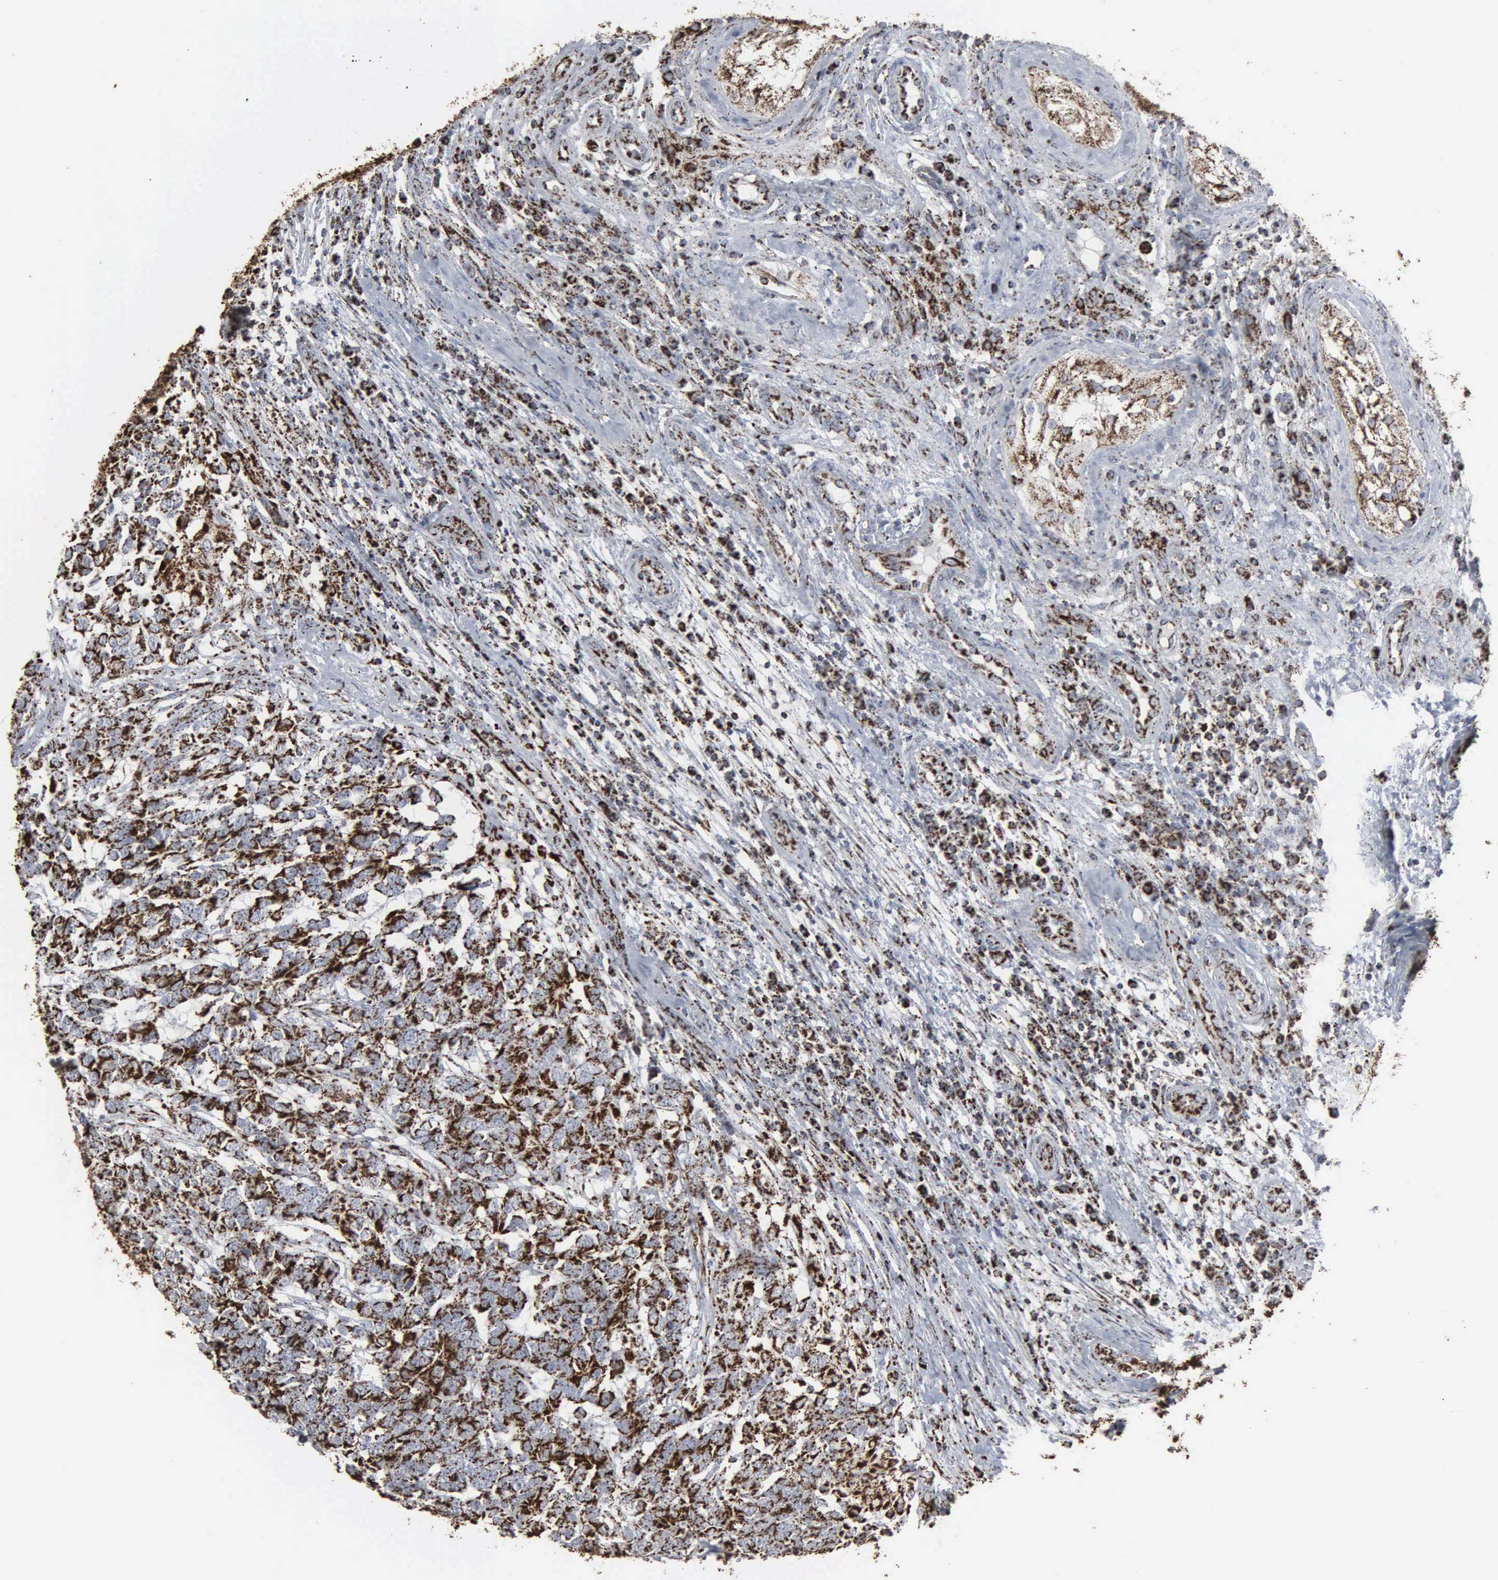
{"staining": {"intensity": "strong", "quantity": ">75%", "location": "cytoplasmic/membranous"}, "tissue": "testis cancer", "cell_type": "Tumor cells", "image_type": "cancer", "snomed": [{"axis": "morphology", "description": "Carcinoma, Embryonal, NOS"}, {"axis": "topography", "description": "Testis"}], "caption": "Immunohistochemistry histopathology image of testis cancer stained for a protein (brown), which displays high levels of strong cytoplasmic/membranous staining in about >75% of tumor cells.", "gene": "HSPA9", "patient": {"sex": "male", "age": 26}}